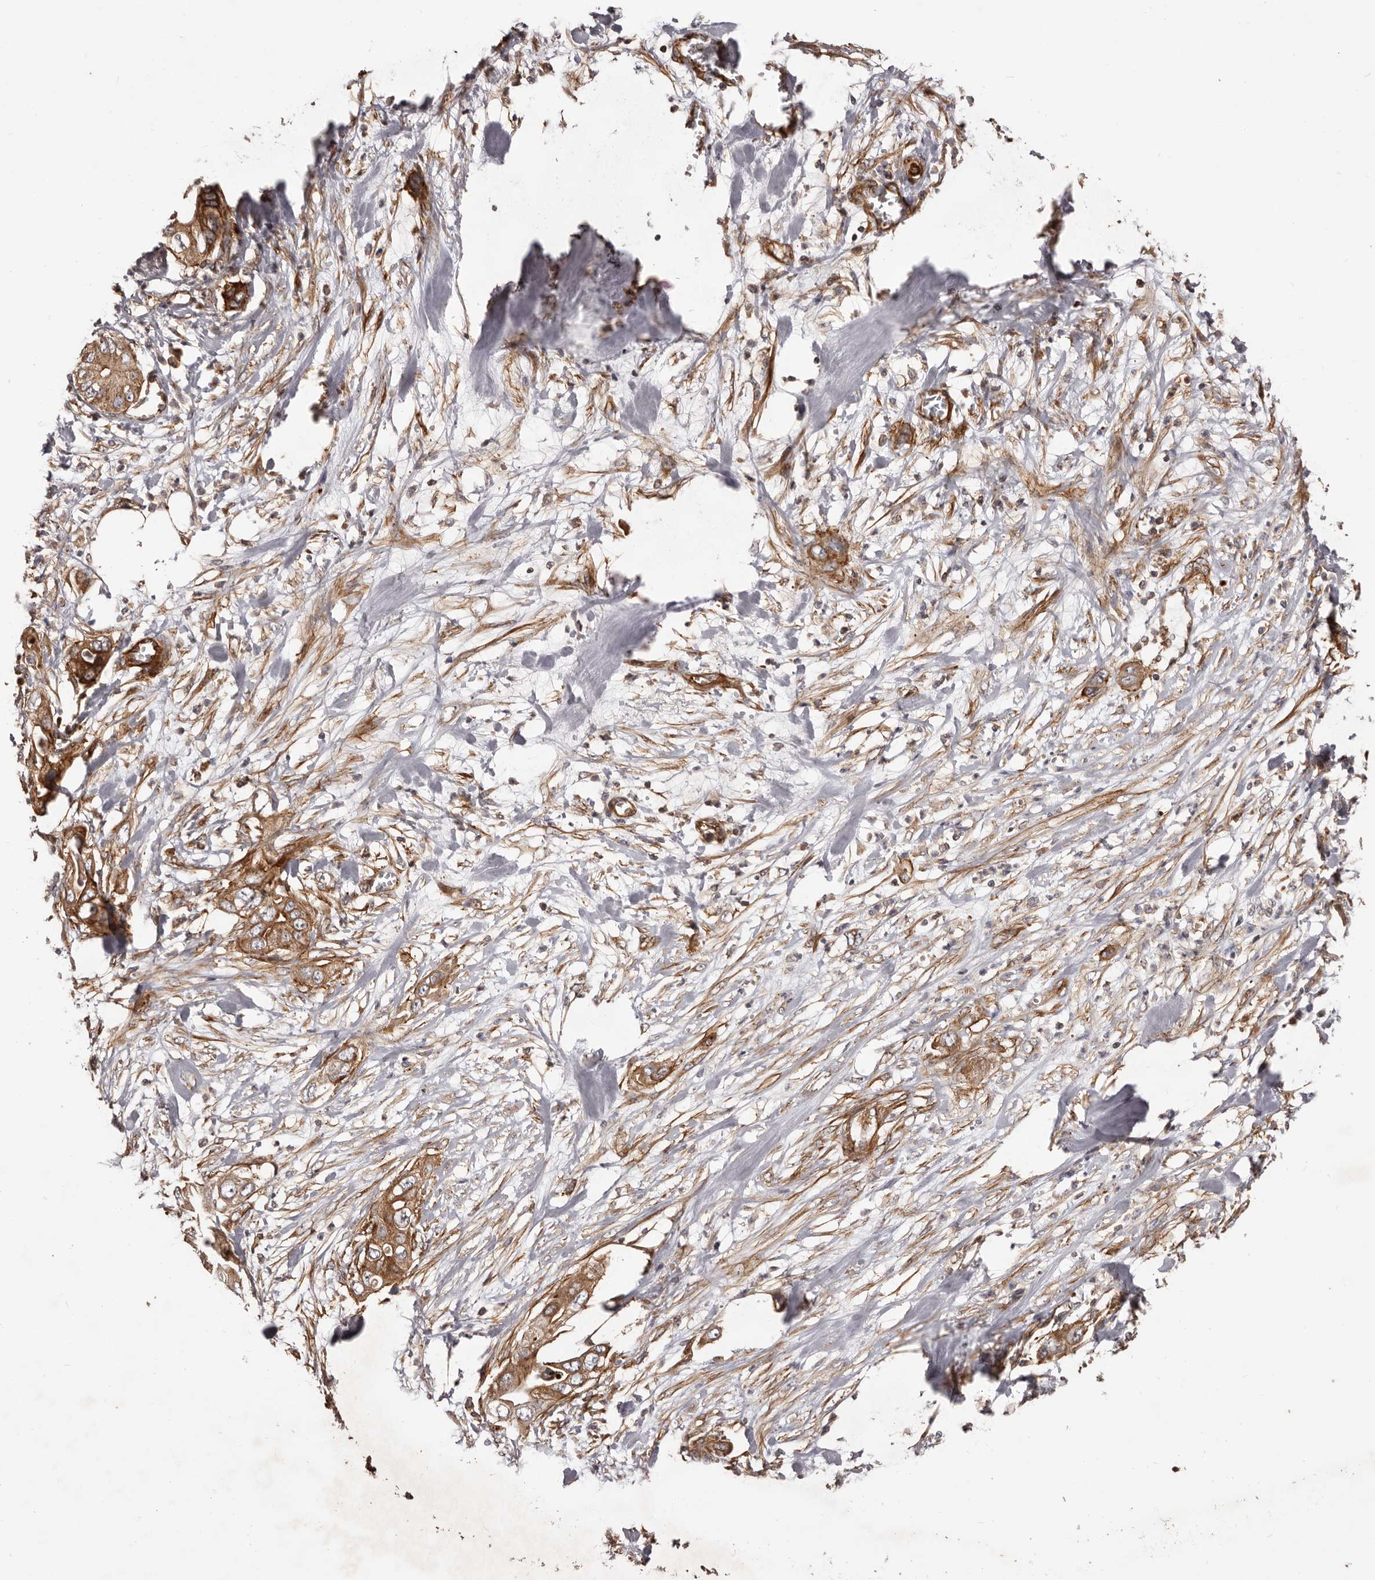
{"staining": {"intensity": "strong", "quantity": ">75%", "location": "cytoplasmic/membranous"}, "tissue": "pancreatic cancer", "cell_type": "Tumor cells", "image_type": "cancer", "snomed": [{"axis": "morphology", "description": "Adenocarcinoma, NOS"}, {"axis": "topography", "description": "Pancreas"}], "caption": "Approximately >75% of tumor cells in human pancreatic adenocarcinoma show strong cytoplasmic/membranous protein staining as visualized by brown immunohistochemical staining.", "gene": "GTPBP1", "patient": {"sex": "female", "age": 78}}